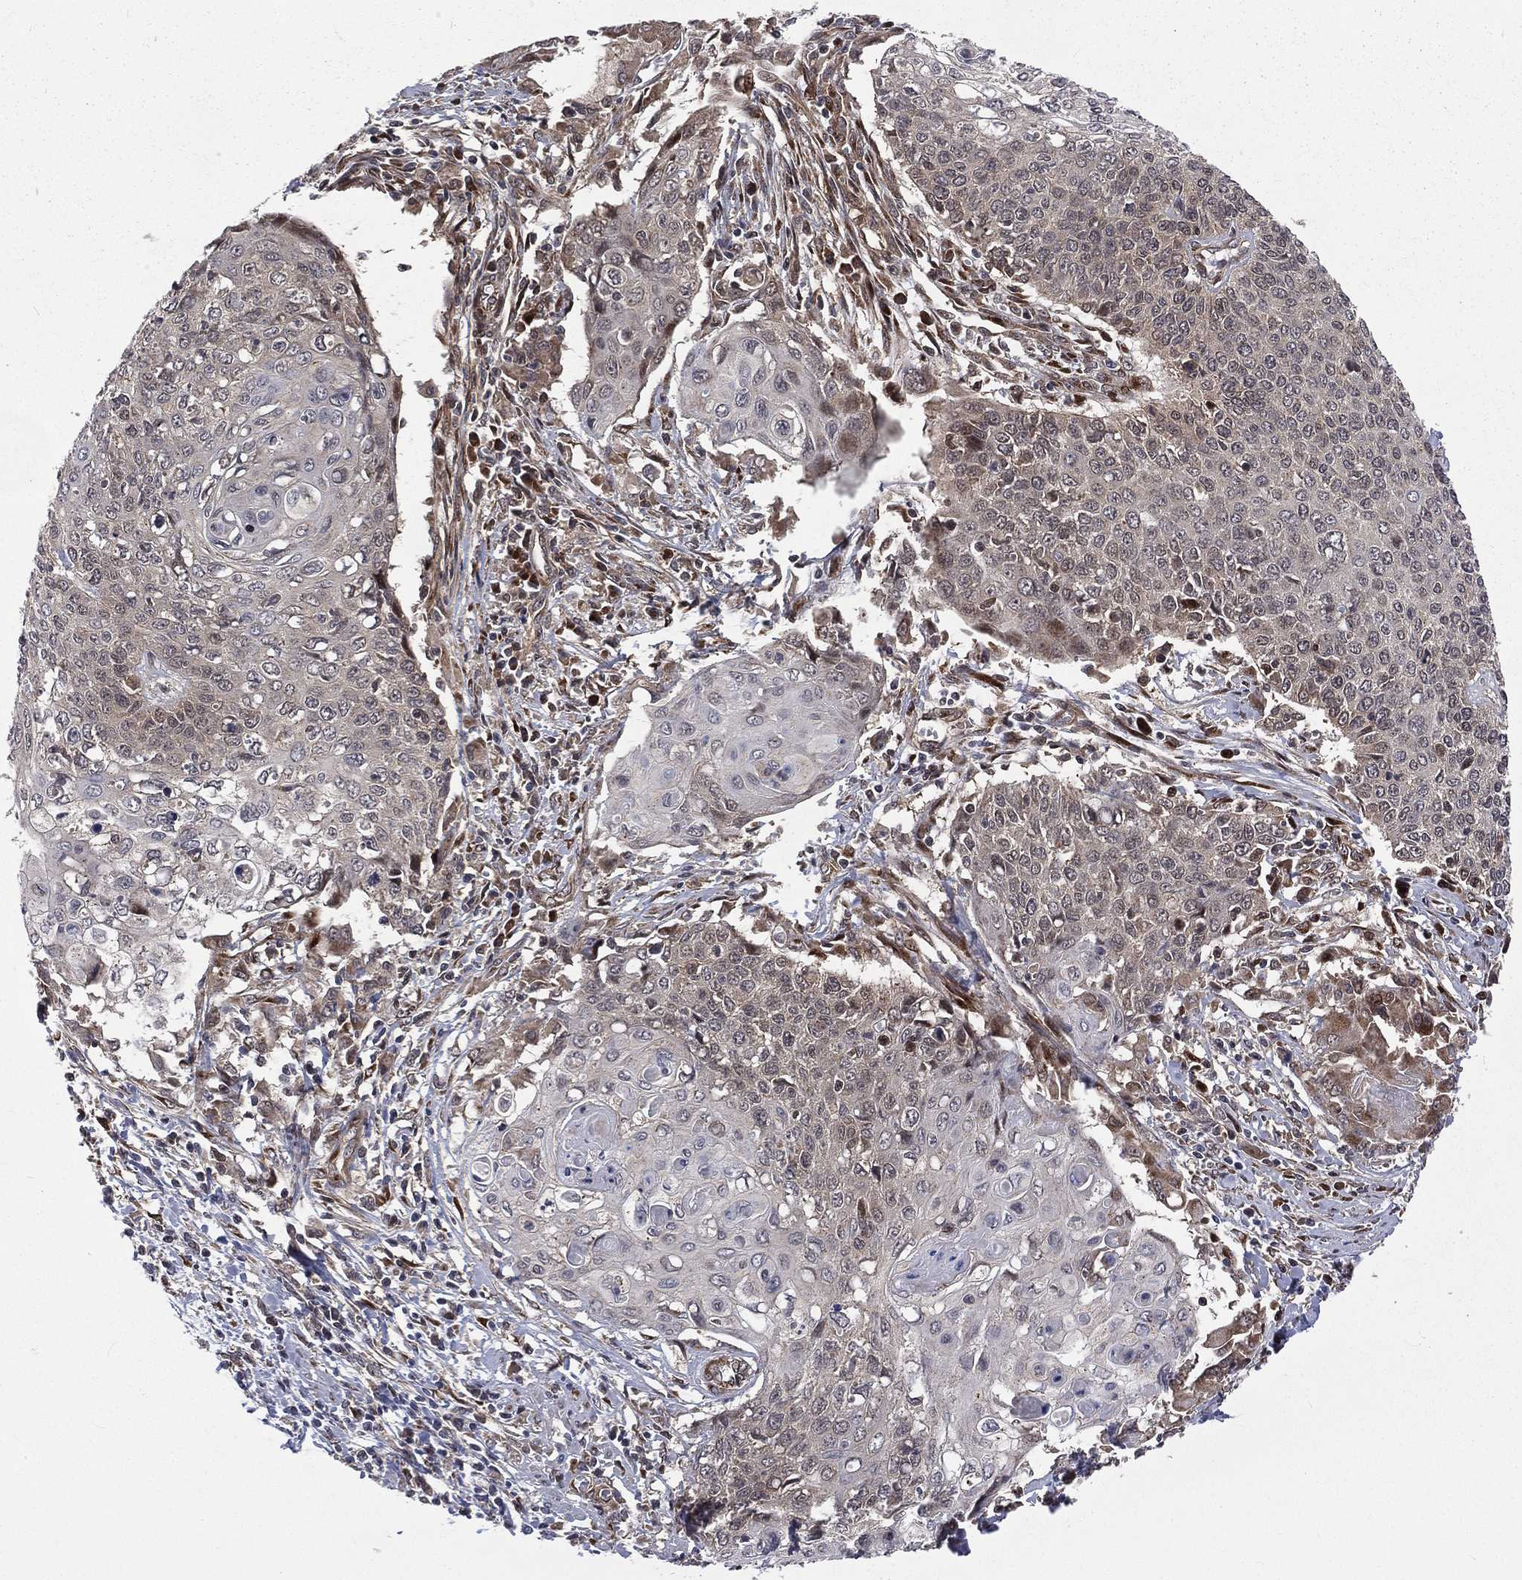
{"staining": {"intensity": "weak", "quantity": "25%-75%", "location": "cytoplasmic/membranous"}, "tissue": "cervical cancer", "cell_type": "Tumor cells", "image_type": "cancer", "snomed": [{"axis": "morphology", "description": "Squamous cell carcinoma, NOS"}, {"axis": "topography", "description": "Cervix"}], "caption": "Immunohistochemical staining of squamous cell carcinoma (cervical) shows weak cytoplasmic/membranous protein staining in about 25%-75% of tumor cells. The staining is performed using DAB (3,3'-diaminobenzidine) brown chromogen to label protein expression. The nuclei are counter-stained blue using hematoxylin.", "gene": "ARL3", "patient": {"sex": "female", "age": 39}}